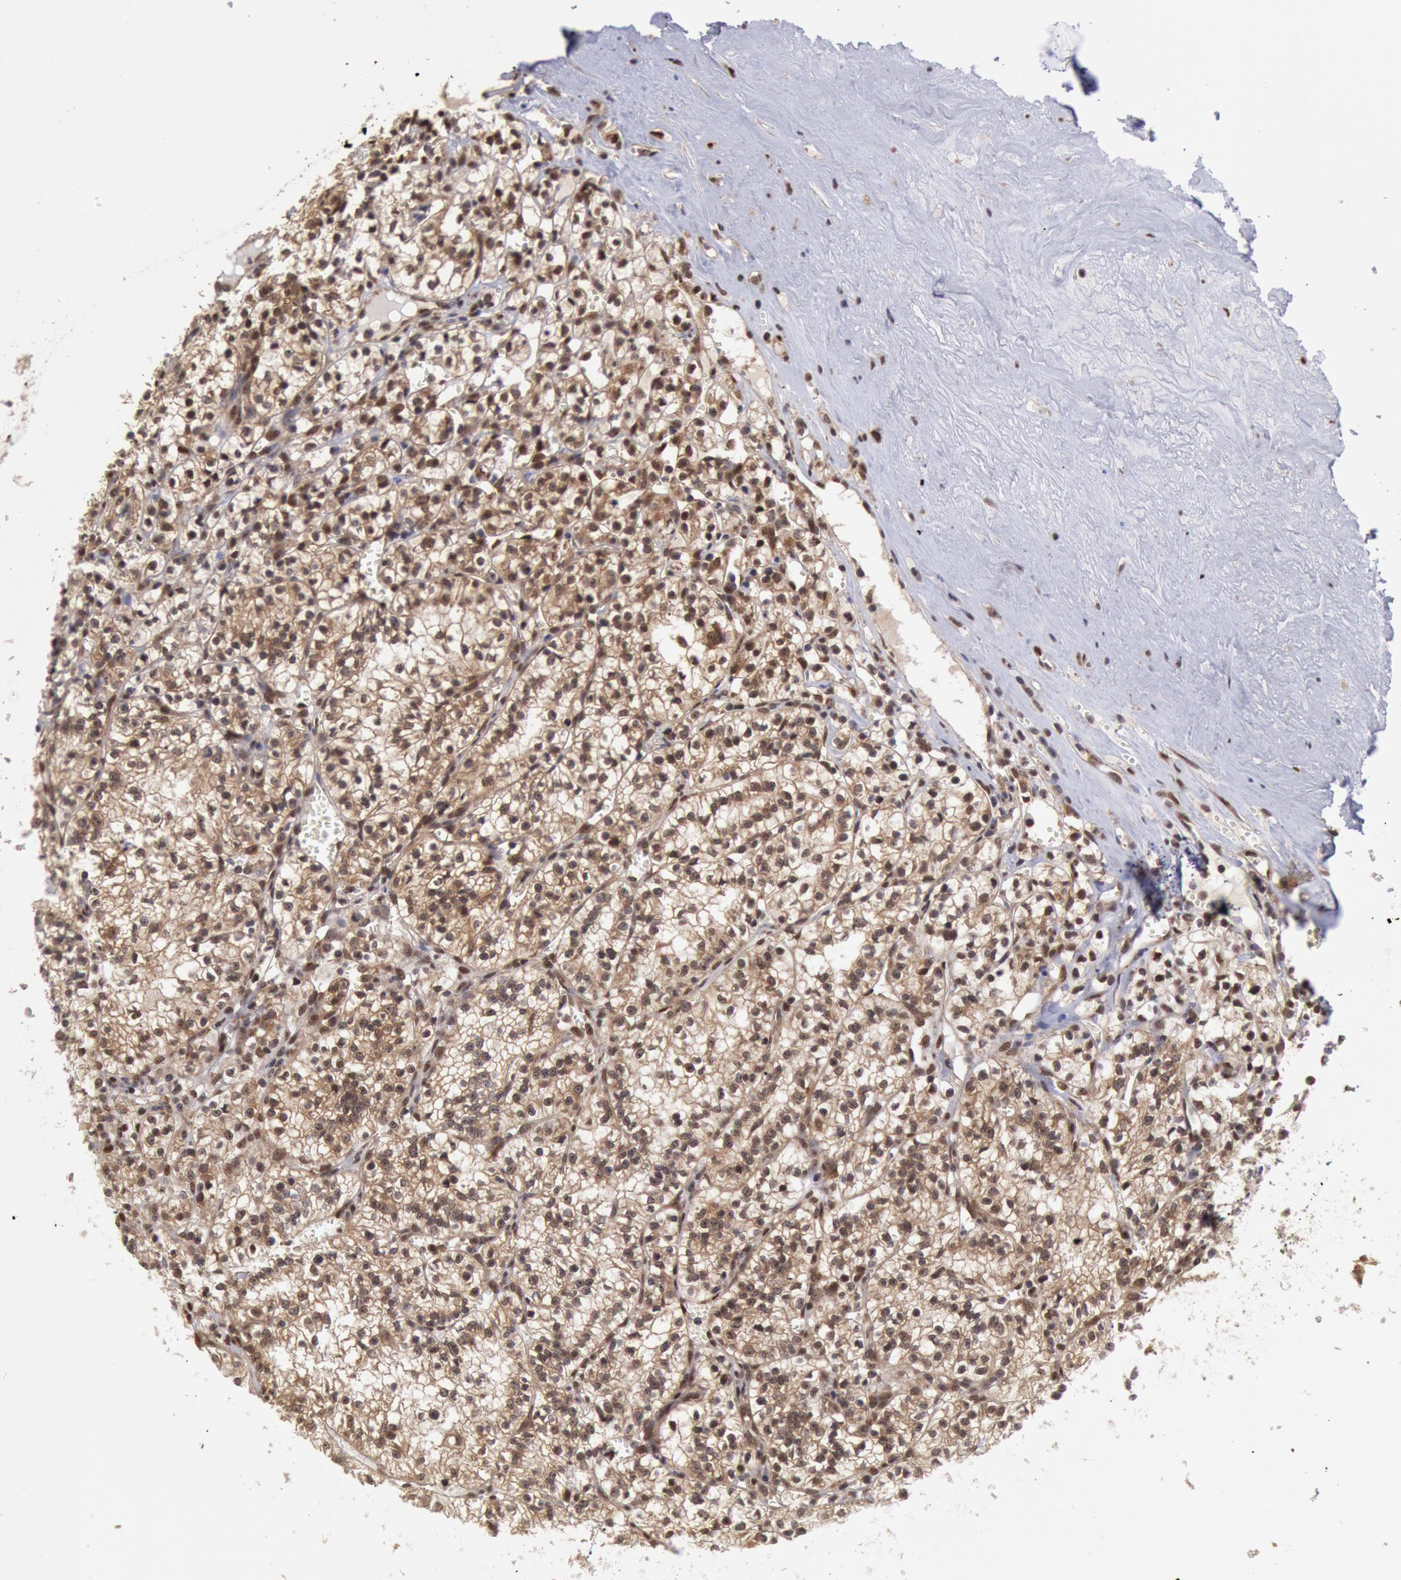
{"staining": {"intensity": "moderate", "quantity": ">75%", "location": "cytoplasmic/membranous,nuclear"}, "tissue": "renal cancer", "cell_type": "Tumor cells", "image_type": "cancer", "snomed": [{"axis": "morphology", "description": "Adenocarcinoma, NOS"}, {"axis": "topography", "description": "Kidney"}], "caption": "A brown stain highlights moderate cytoplasmic/membranous and nuclear positivity of a protein in renal cancer (adenocarcinoma) tumor cells. The staining was performed using DAB, with brown indicating positive protein expression. Nuclei are stained blue with hematoxylin.", "gene": "STX17", "patient": {"sex": "male", "age": 61}}